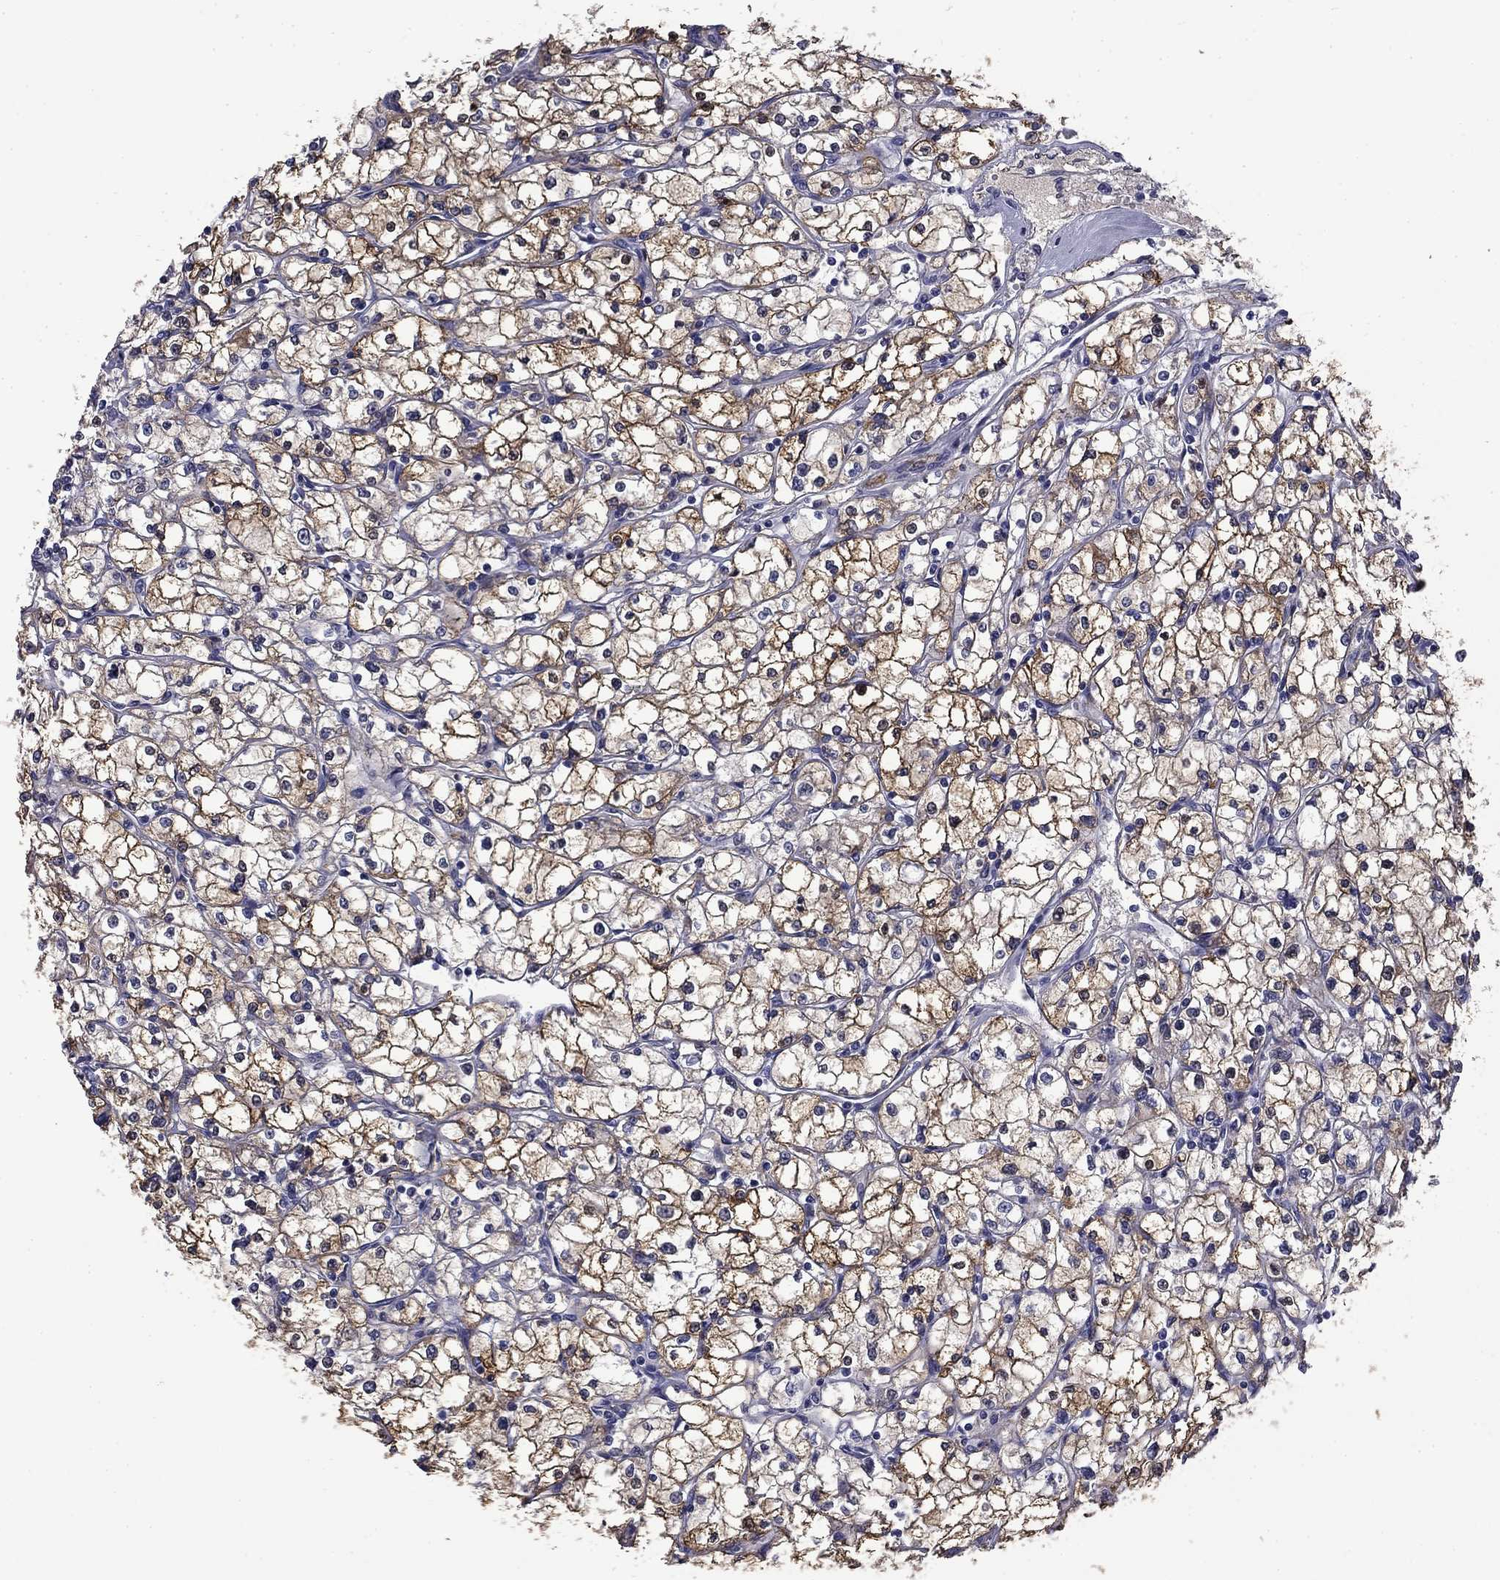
{"staining": {"intensity": "strong", "quantity": "25%-75%", "location": "cytoplasmic/membranous"}, "tissue": "renal cancer", "cell_type": "Tumor cells", "image_type": "cancer", "snomed": [{"axis": "morphology", "description": "Adenocarcinoma, NOS"}, {"axis": "topography", "description": "Kidney"}], "caption": "Tumor cells display high levels of strong cytoplasmic/membranous staining in approximately 25%-75% of cells in adenocarcinoma (renal).", "gene": "BCL2L14", "patient": {"sex": "male", "age": 67}}